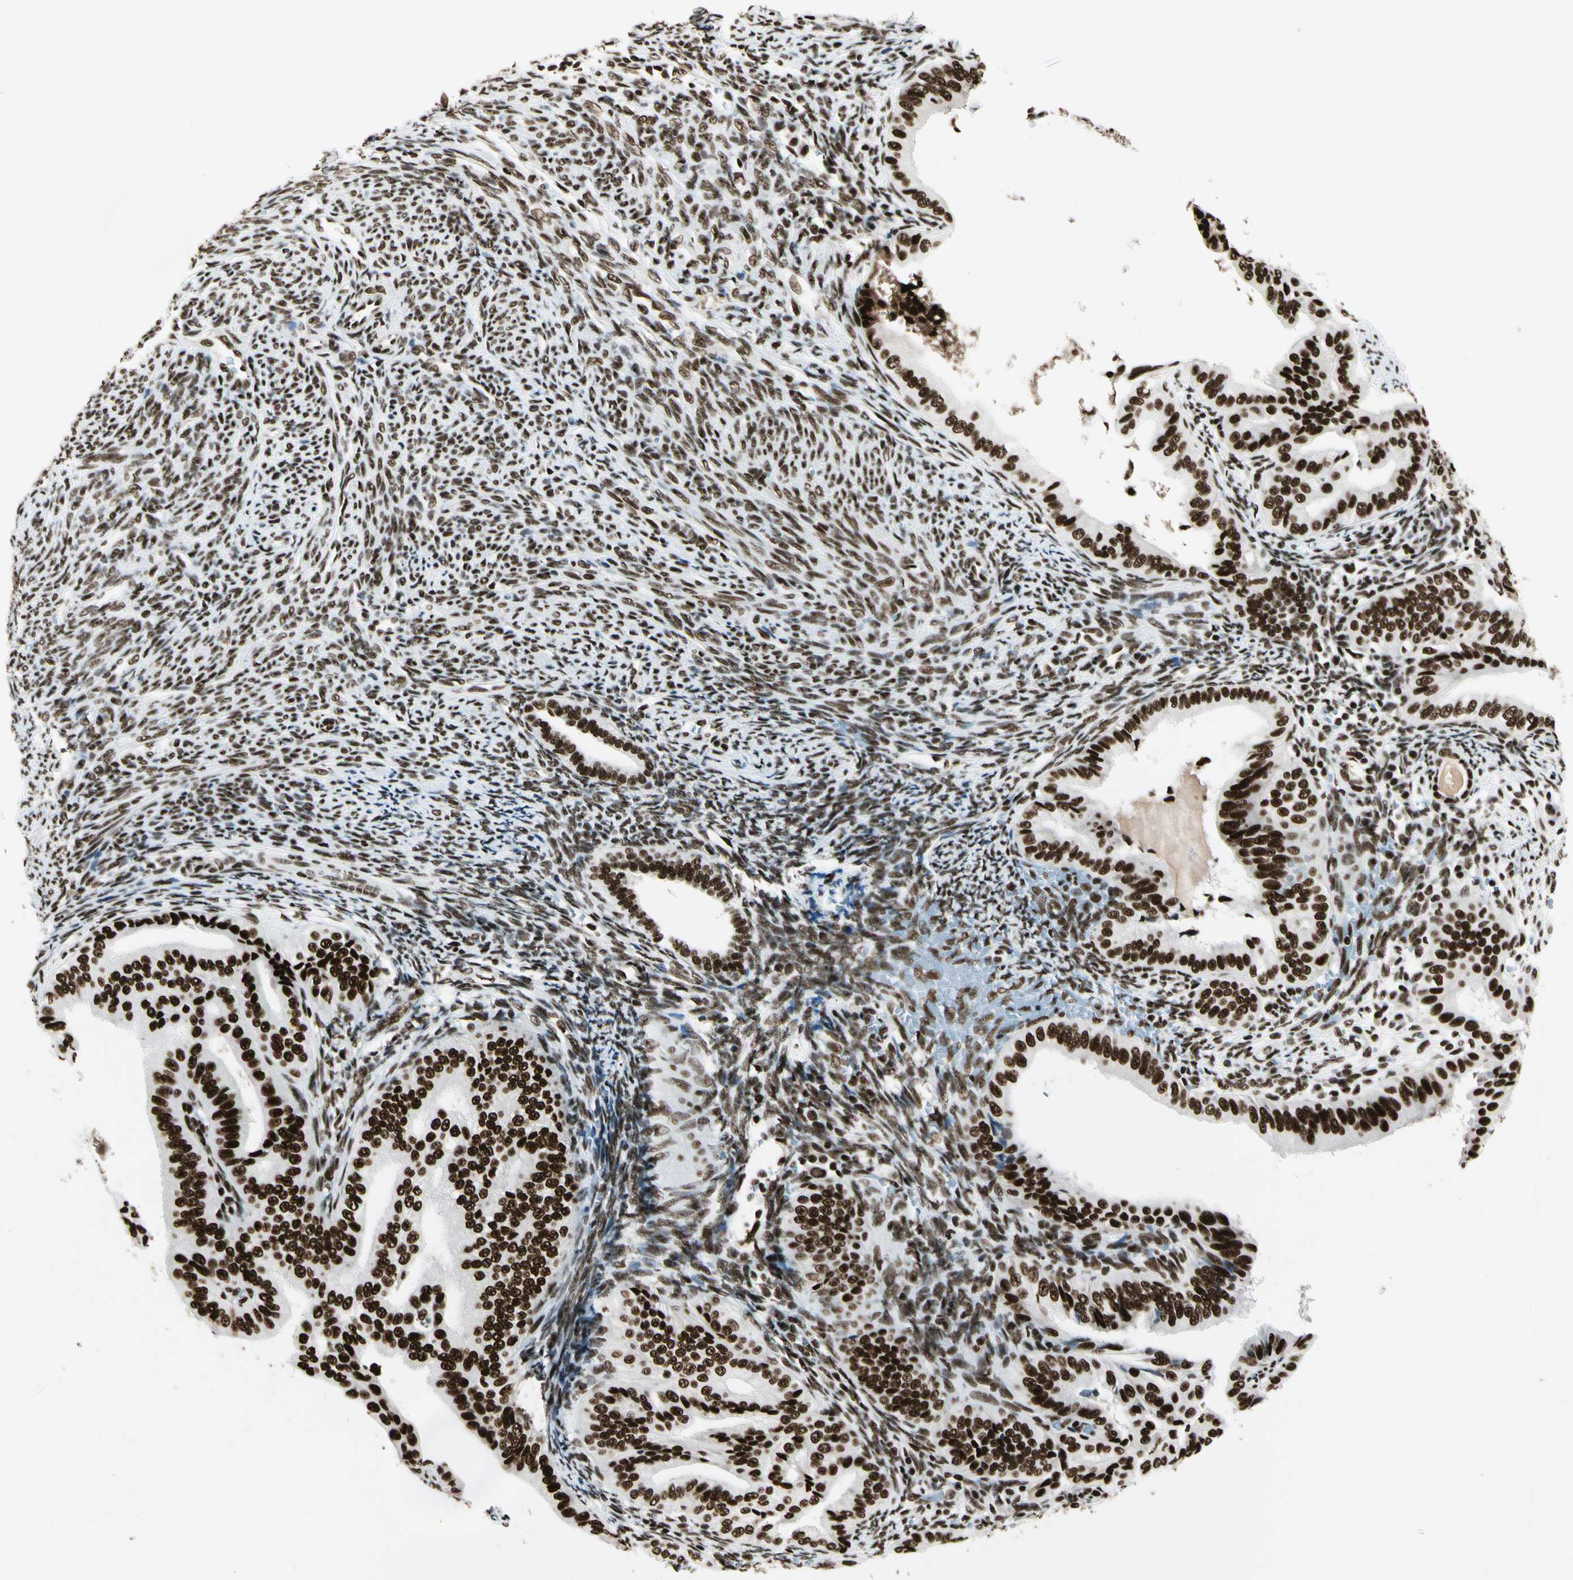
{"staining": {"intensity": "strong", "quantity": ">75%", "location": "nuclear"}, "tissue": "endometrial cancer", "cell_type": "Tumor cells", "image_type": "cancer", "snomed": [{"axis": "morphology", "description": "Adenocarcinoma, NOS"}, {"axis": "topography", "description": "Endometrium"}], "caption": "Endometrial adenocarcinoma stained with IHC demonstrates strong nuclear expression in about >75% of tumor cells.", "gene": "CCAR1", "patient": {"sex": "female", "age": 58}}